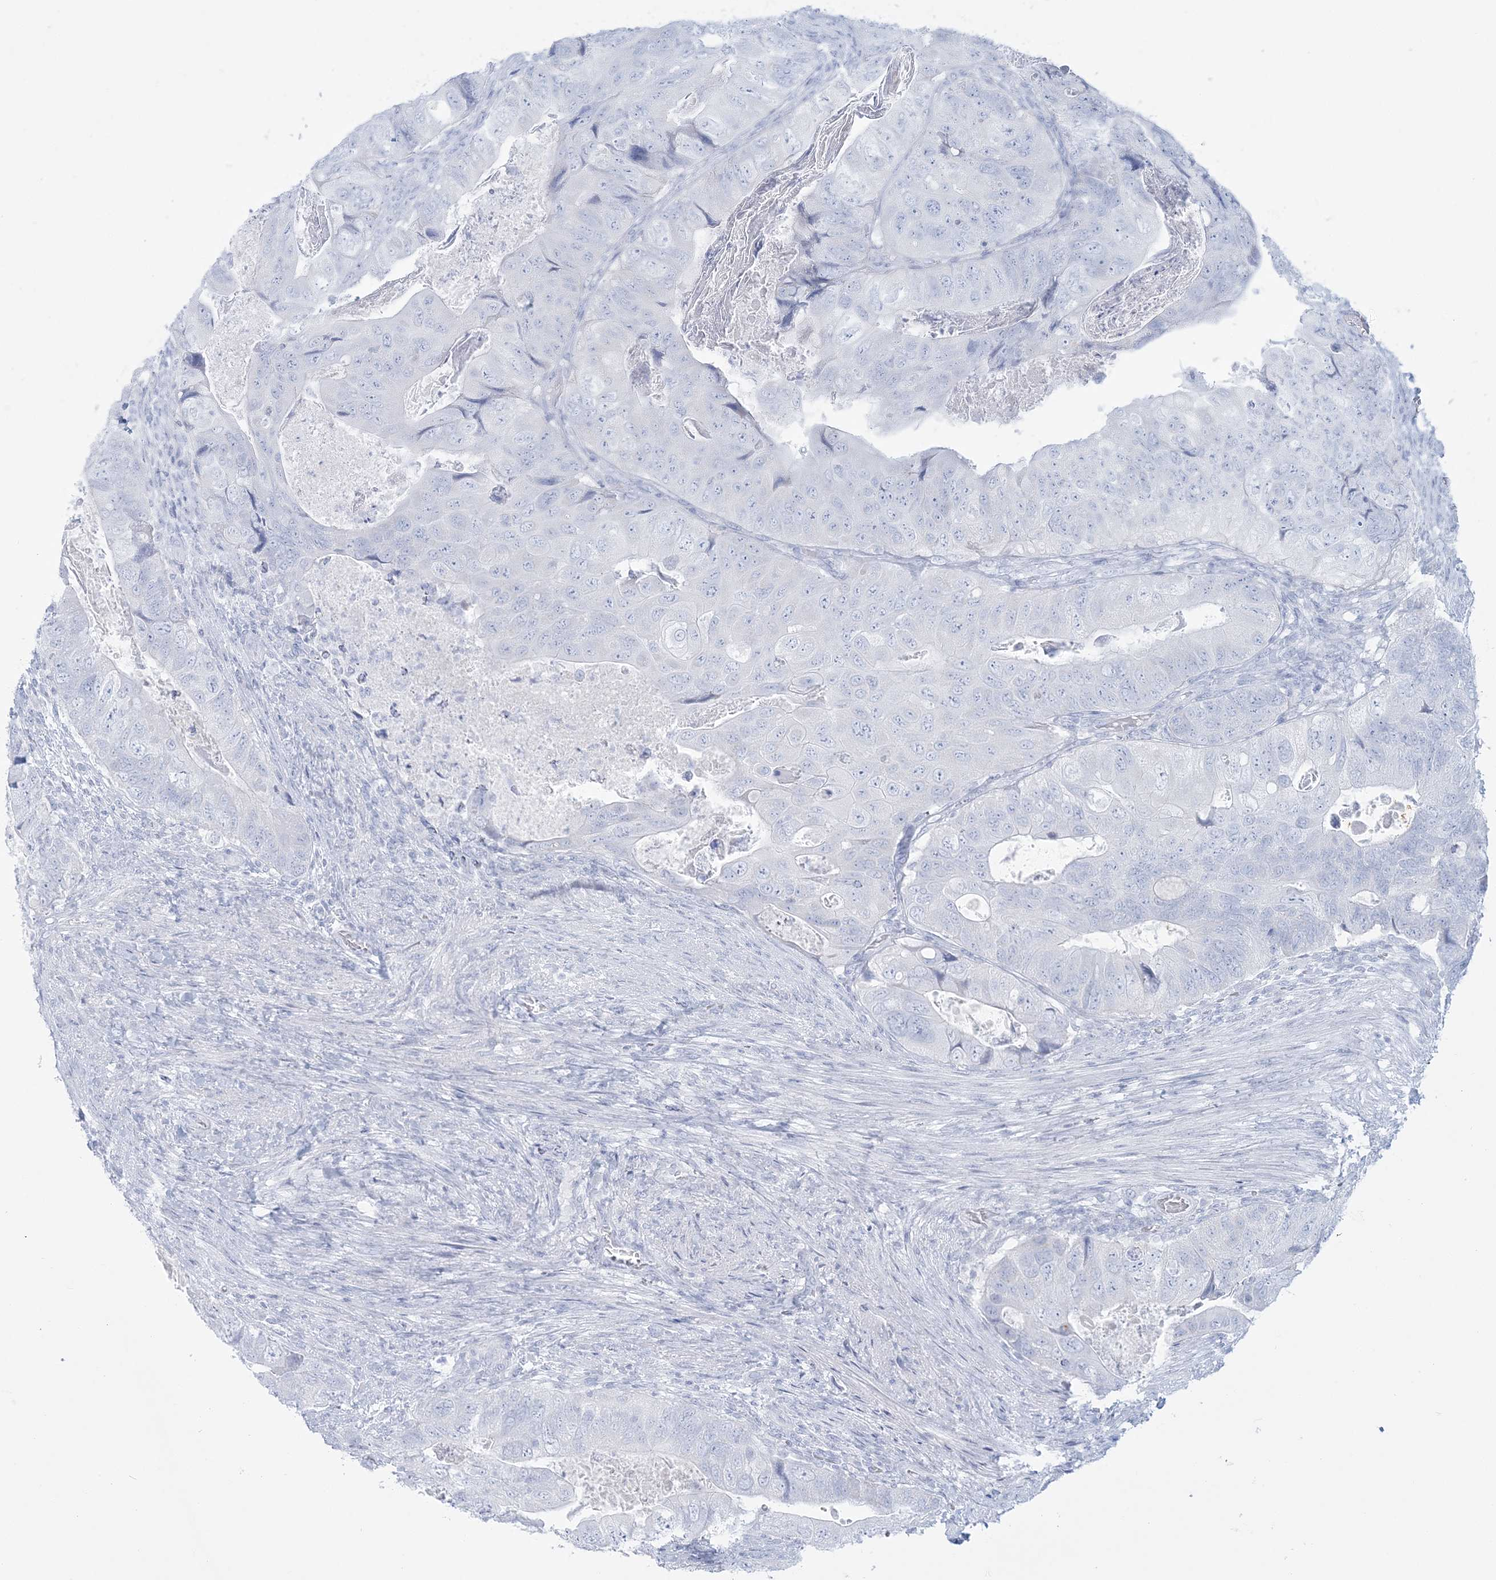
{"staining": {"intensity": "negative", "quantity": "none", "location": "none"}, "tissue": "colorectal cancer", "cell_type": "Tumor cells", "image_type": "cancer", "snomed": [{"axis": "morphology", "description": "Adenocarcinoma, NOS"}, {"axis": "topography", "description": "Rectum"}], "caption": "This is an immunohistochemistry image of adenocarcinoma (colorectal). There is no positivity in tumor cells.", "gene": "ADGB", "patient": {"sex": "male", "age": 63}}